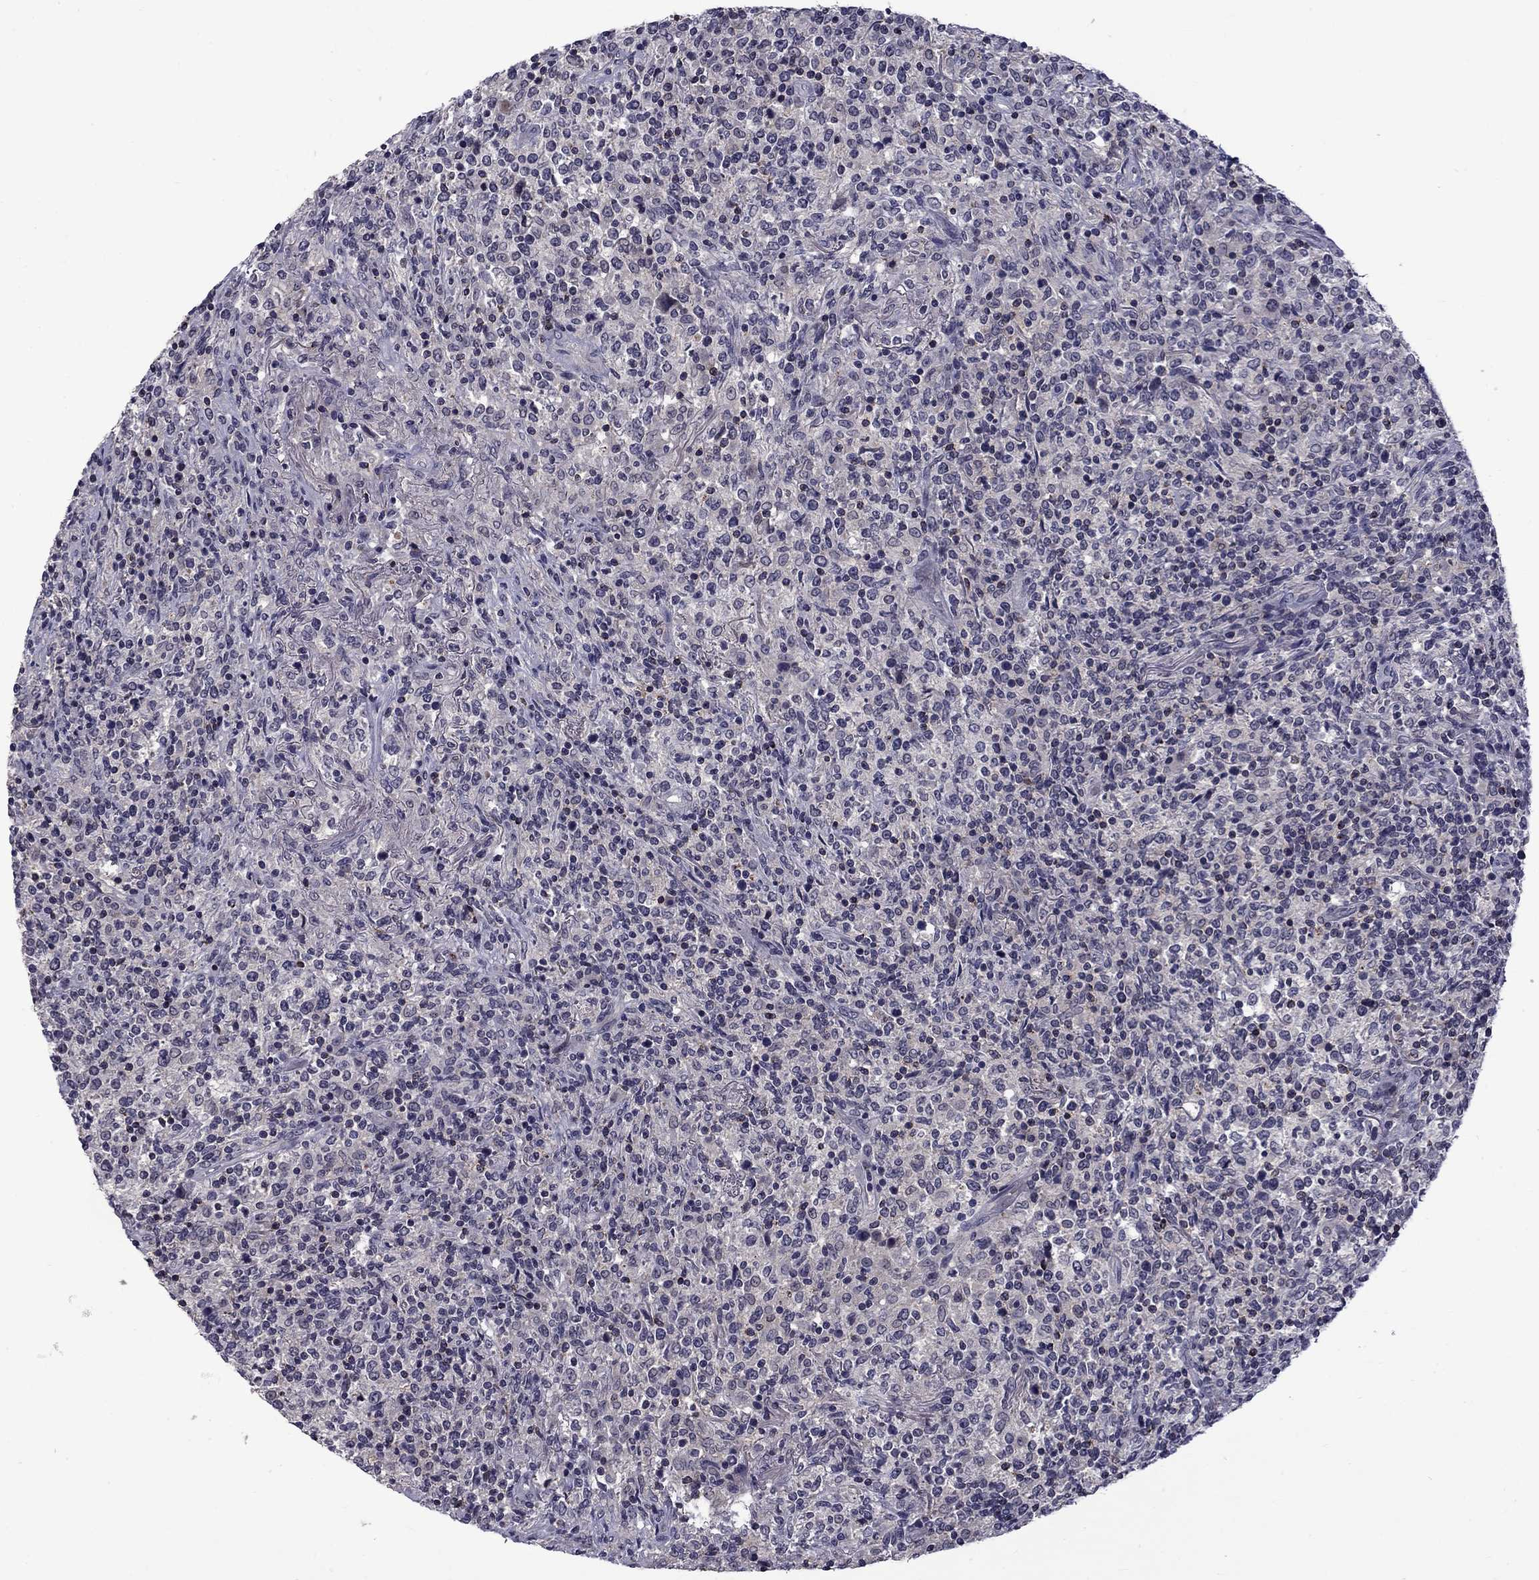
{"staining": {"intensity": "negative", "quantity": "none", "location": "none"}, "tissue": "lymphoma", "cell_type": "Tumor cells", "image_type": "cancer", "snomed": [{"axis": "morphology", "description": "Malignant lymphoma, non-Hodgkin's type, High grade"}, {"axis": "topography", "description": "Lung"}], "caption": "A photomicrograph of human high-grade malignant lymphoma, non-Hodgkin's type is negative for staining in tumor cells. Nuclei are stained in blue.", "gene": "SNTA1", "patient": {"sex": "male", "age": 79}}